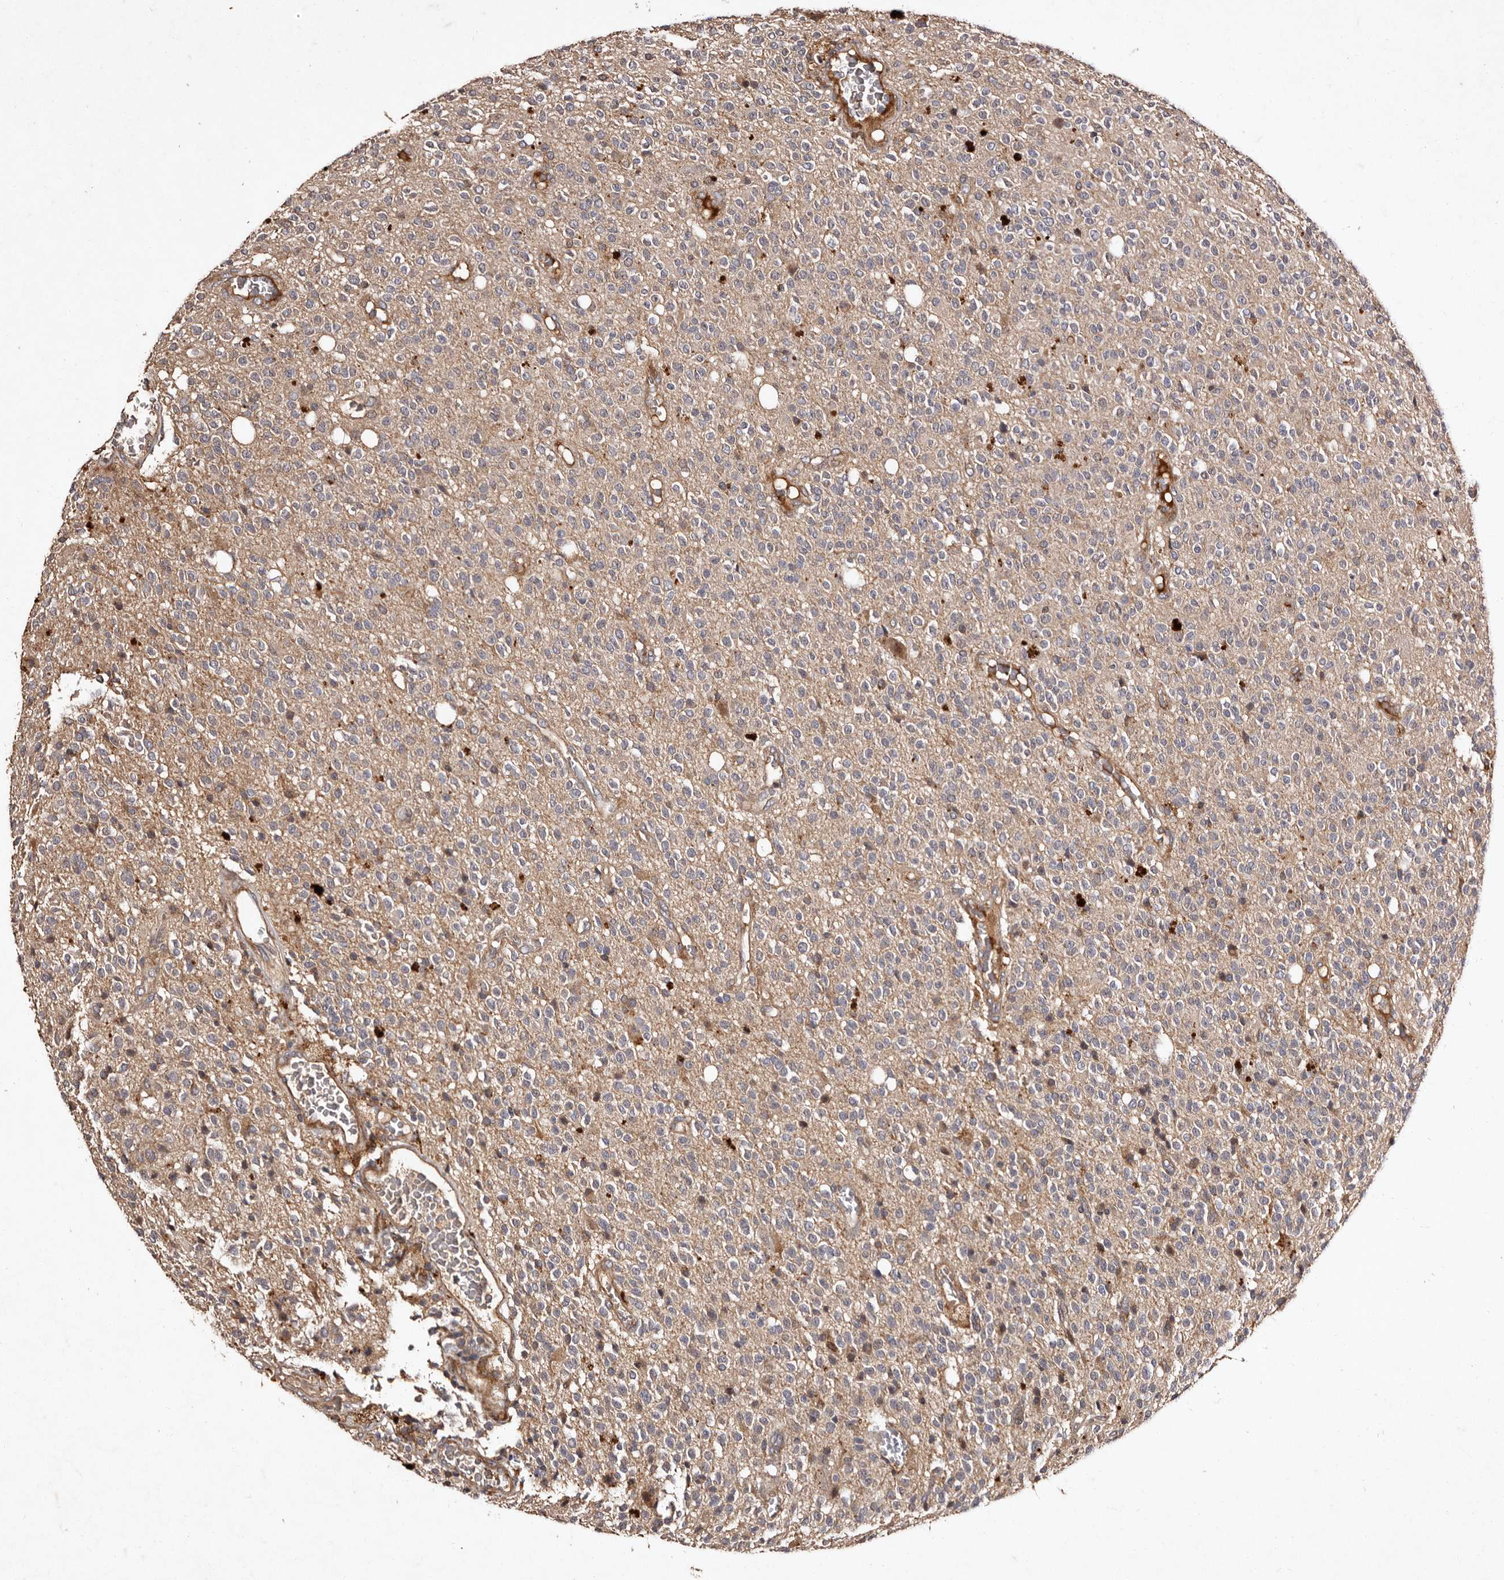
{"staining": {"intensity": "weak", "quantity": "<25%", "location": "cytoplasmic/membranous"}, "tissue": "glioma", "cell_type": "Tumor cells", "image_type": "cancer", "snomed": [{"axis": "morphology", "description": "Glioma, malignant, High grade"}, {"axis": "topography", "description": "Brain"}], "caption": "This micrograph is of glioma stained with IHC to label a protein in brown with the nuclei are counter-stained blue. There is no expression in tumor cells. (Immunohistochemistry (ihc), brightfield microscopy, high magnification).", "gene": "PRKD3", "patient": {"sex": "male", "age": 34}}